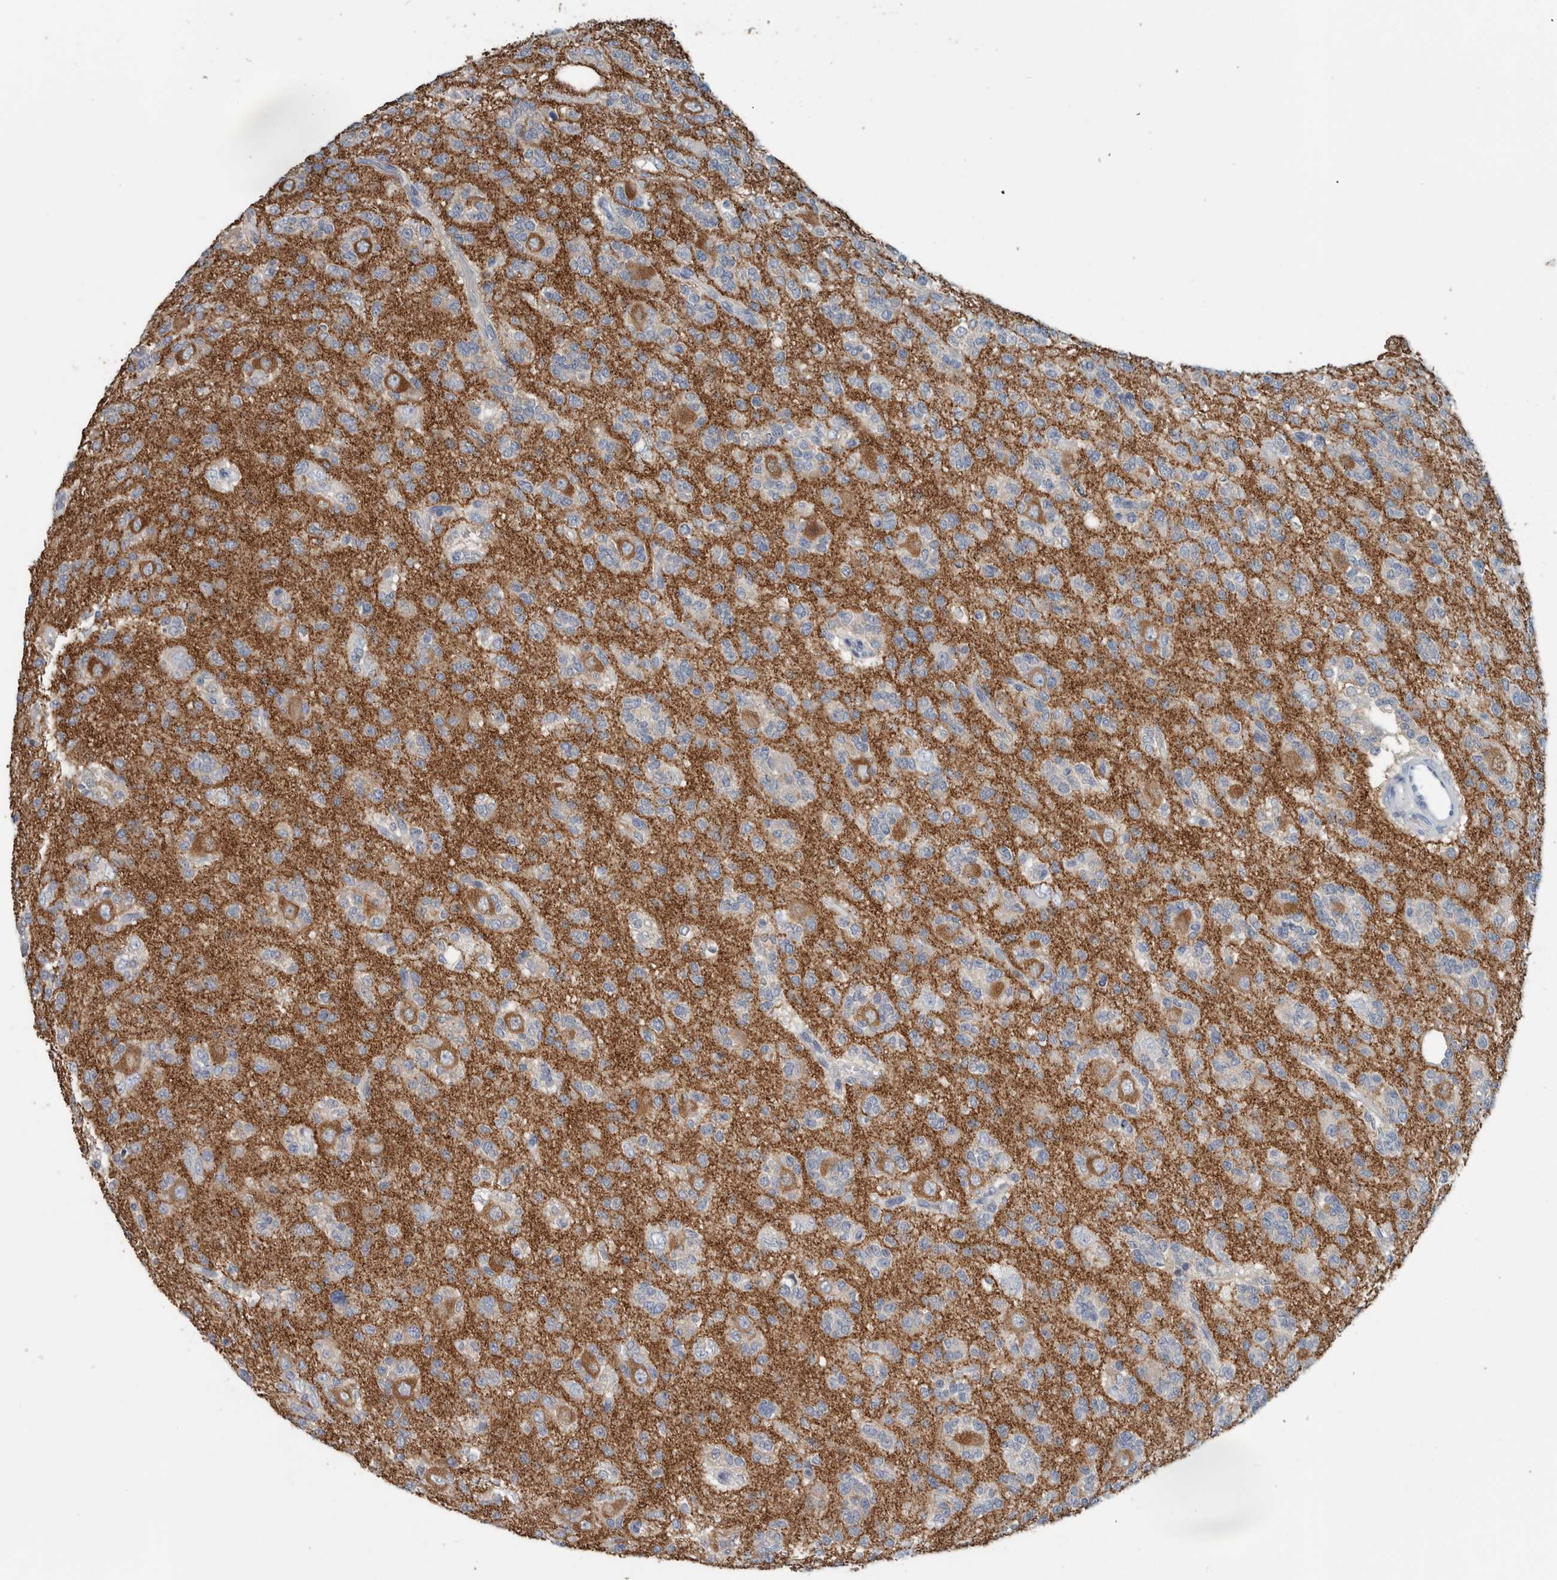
{"staining": {"intensity": "negative", "quantity": "none", "location": "none"}, "tissue": "glioma", "cell_type": "Tumor cells", "image_type": "cancer", "snomed": [{"axis": "morphology", "description": "Glioma, malignant, Low grade"}, {"axis": "topography", "description": "Brain"}], "caption": "IHC micrograph of neoplastic tissue: human low-grade glioma (malignant) stained with DAB demonstrates no significant protein staining in tumor cells. (DAB (3,3'-diaminobenzidine) immunohistochemistry (IHC), high magnification).", "gene": "SH3GL2", "patient": {"sex": "male", "age": 38}}